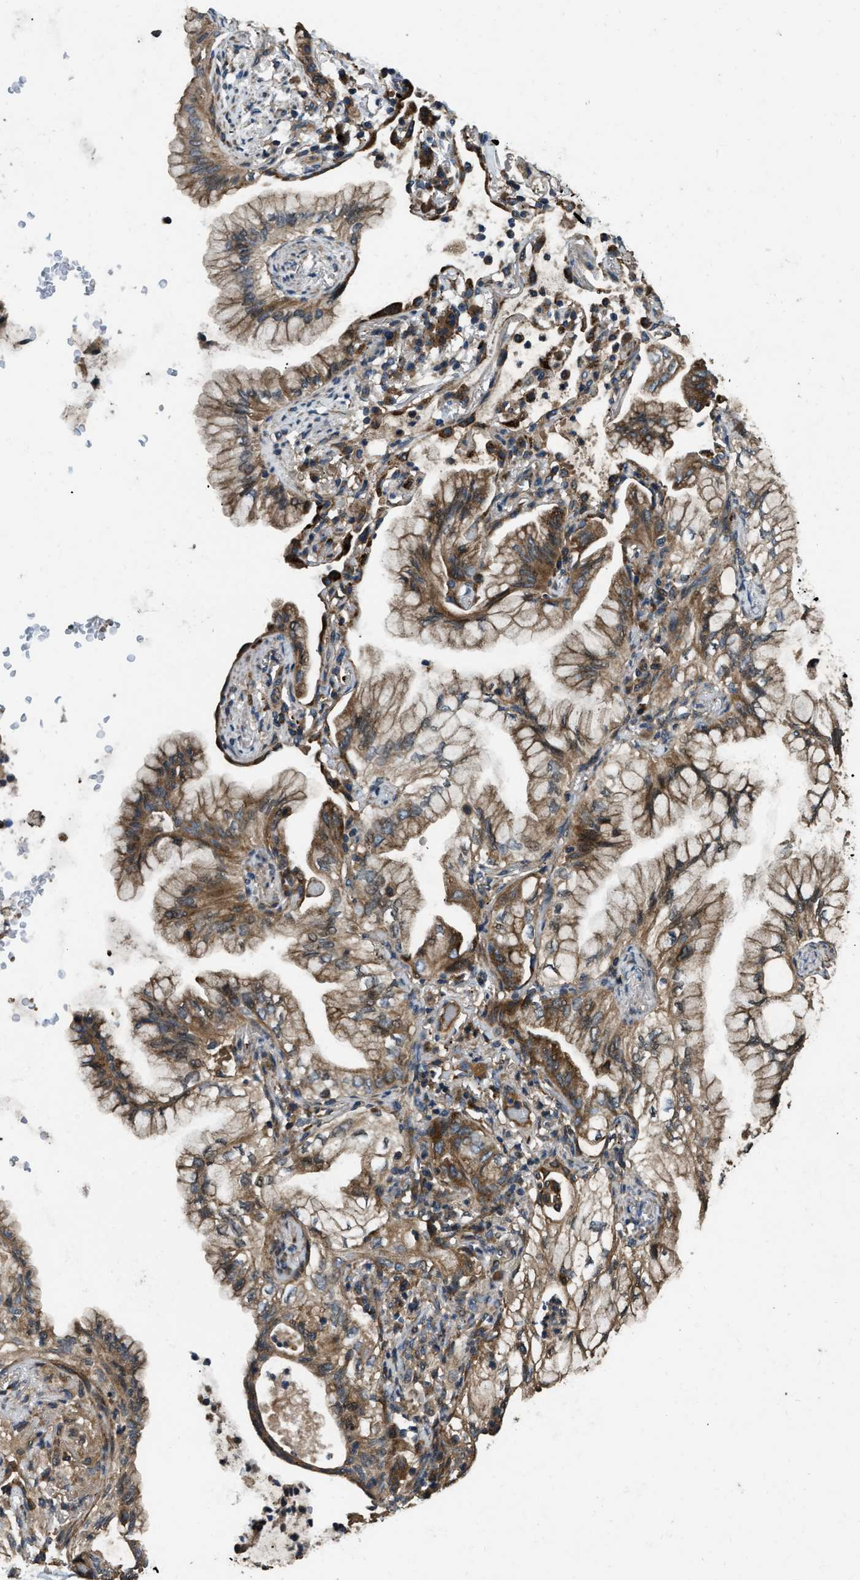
{"staining": {"intensity": "moderate", "quantity": ">75%", "location": "cytoplasmic/membranous"}, "tissue": "lung cancer", "cell_type": "Tumor cells", "image_type": "cancer", "snomed": [{"axis": "morphology", "description": "Adenocarcinoma, NOS"}, {"axis": "topography", "description": "Lung"}], "caption": "IHC photomicrograph of lung cancer stained for a protein (brown), which reveals medium levels of moderate cytoplasmic/membranous expression in approximately >75% of tumor cells.", "gene": "GGH", "patient": {"sex": "female", "age": 70}}